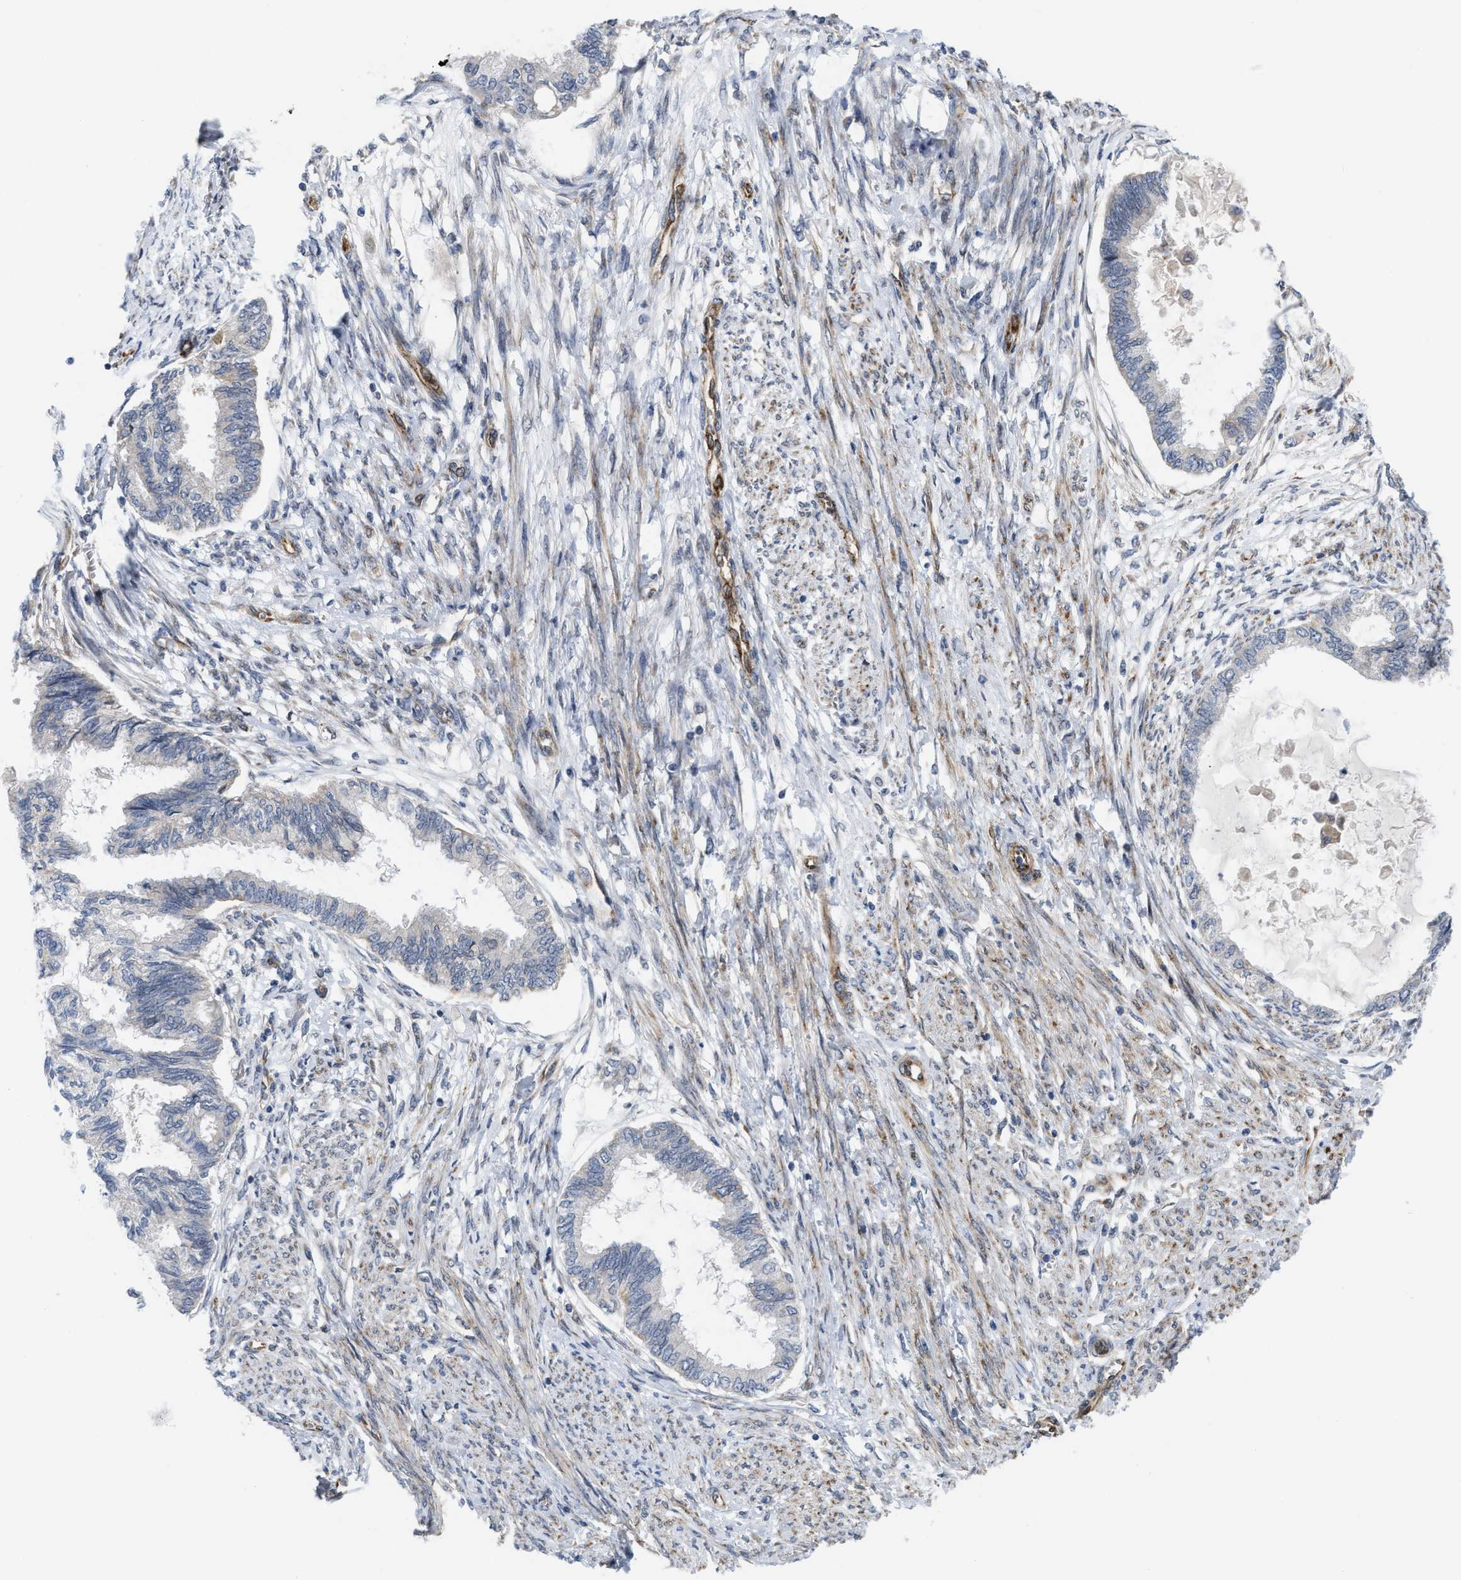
{"staining": {"intensity": "negative", "quantity": "none", "location": "none"}, "tissue": "cervical cancer", "cell_type": "Tumor cells", "image_type": "cancer", "snomed": [{"axis": "morphology", "description": "Normal tissue, NOS"}, {"axis": "morphology", "description": "Adenocarcinoma, NOS"}, {"axis": "topography", "description": "Cervix"}, {"axis": "topography", "description": "Endometrium"}], "caption": "Tumor cells are negative for protein expression in human adenocarcinoma (cervical).", "gene": "EOGT", "patient": {"sex": "female", "age": 86}}